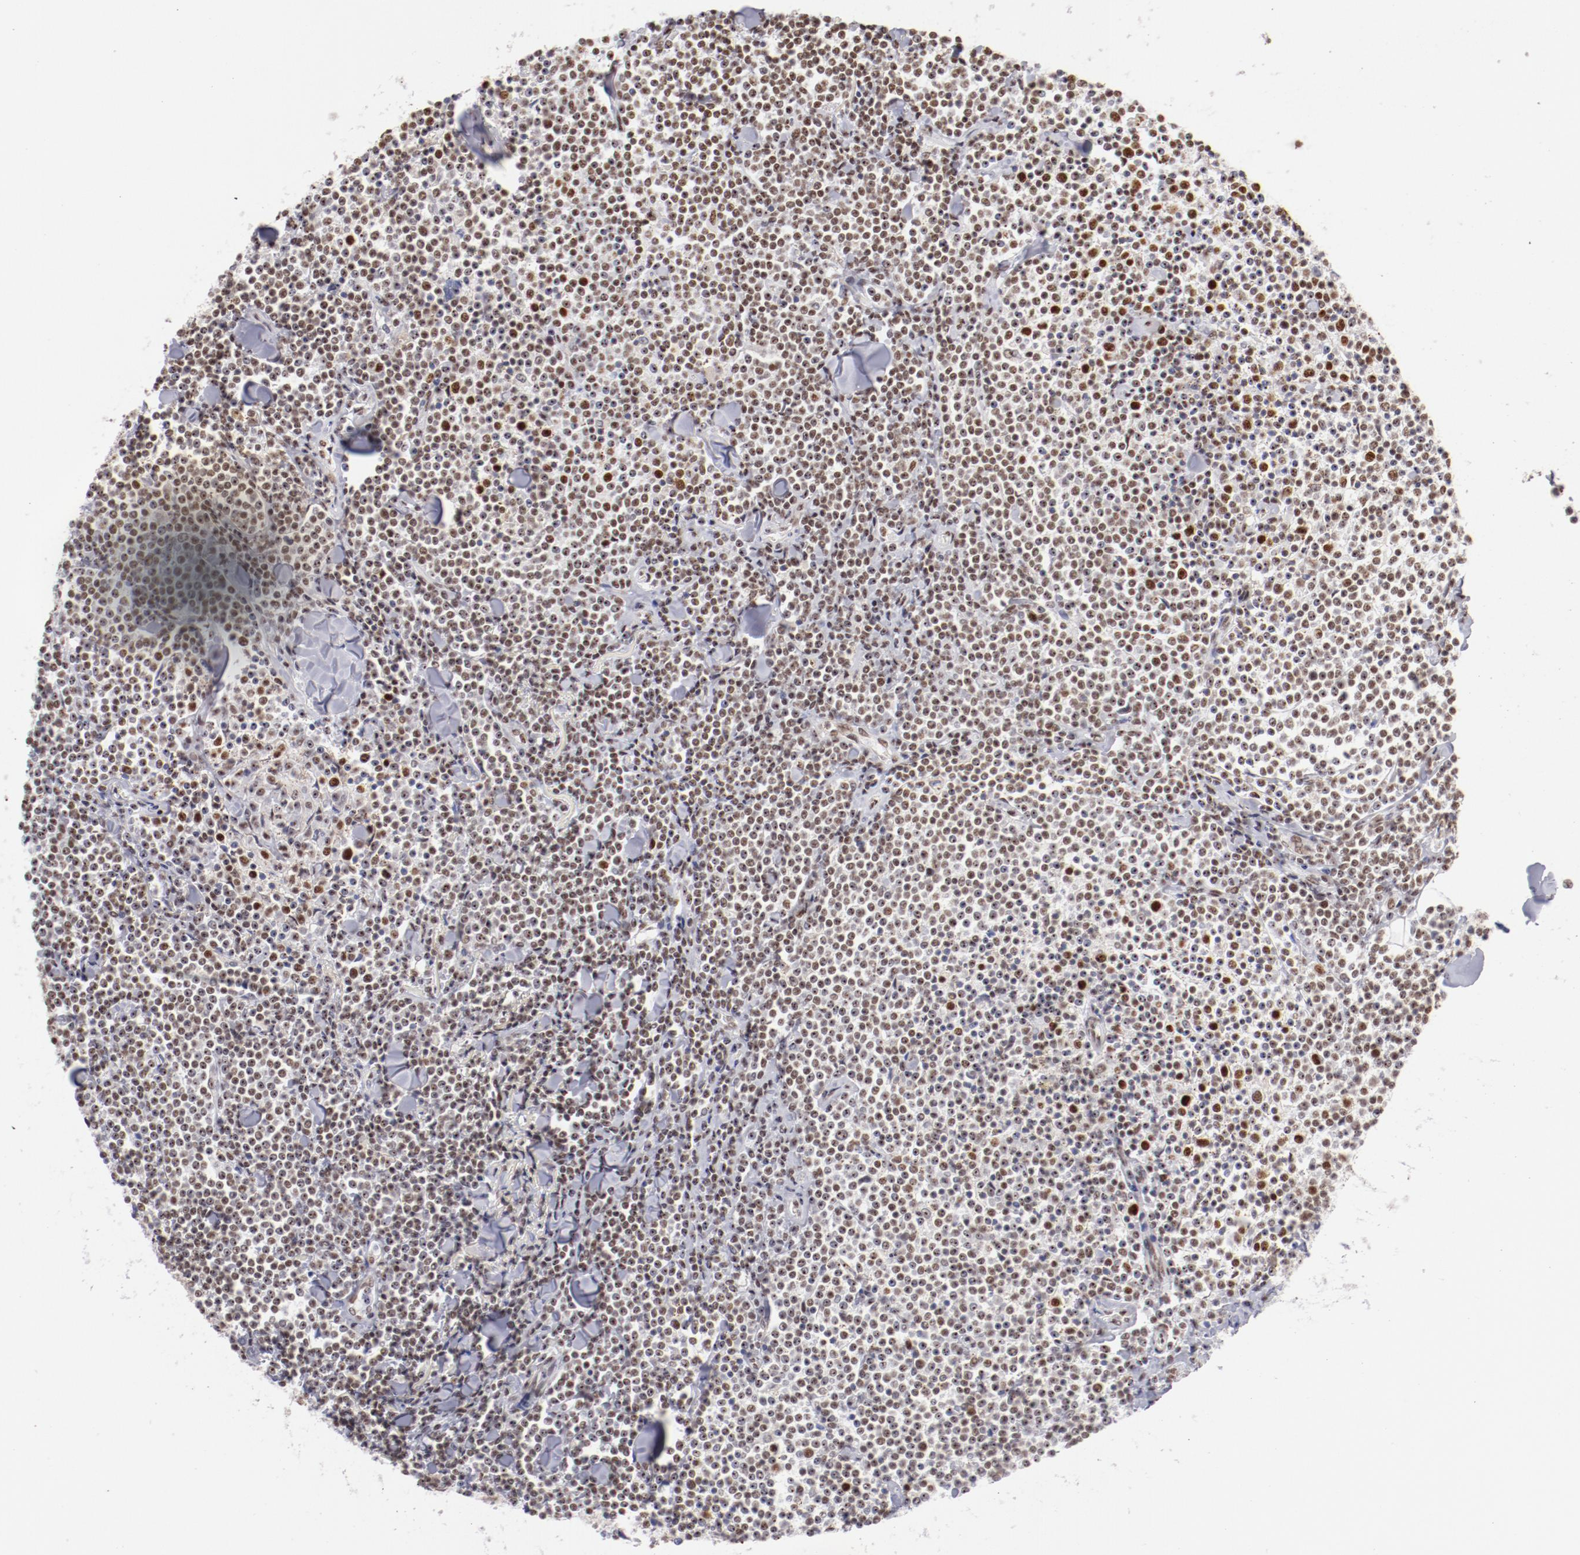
{"staining": {"intensity": "moderate", "quantity": ">75%", "location": "nuclear"}, "tissue": "lymphoma", "cell_type": "Tumor cells", "image_type": "cancer", "snomed": [{"axis": "morphology", "description": "Malignant lymphoma, non-Hodgkin's type, Low grade"}, {"axis": "topography", "description": "Soft tissue"}], "caption": "The micrograph demonstrates staining of low-grade malignant lymphoma, non-Hodgkin's type, revealing moderate nuclear protein staining (brown color) within tumor cells.", "gene": "TFAP4", "patient": {"sex": "male", "age": 92}}